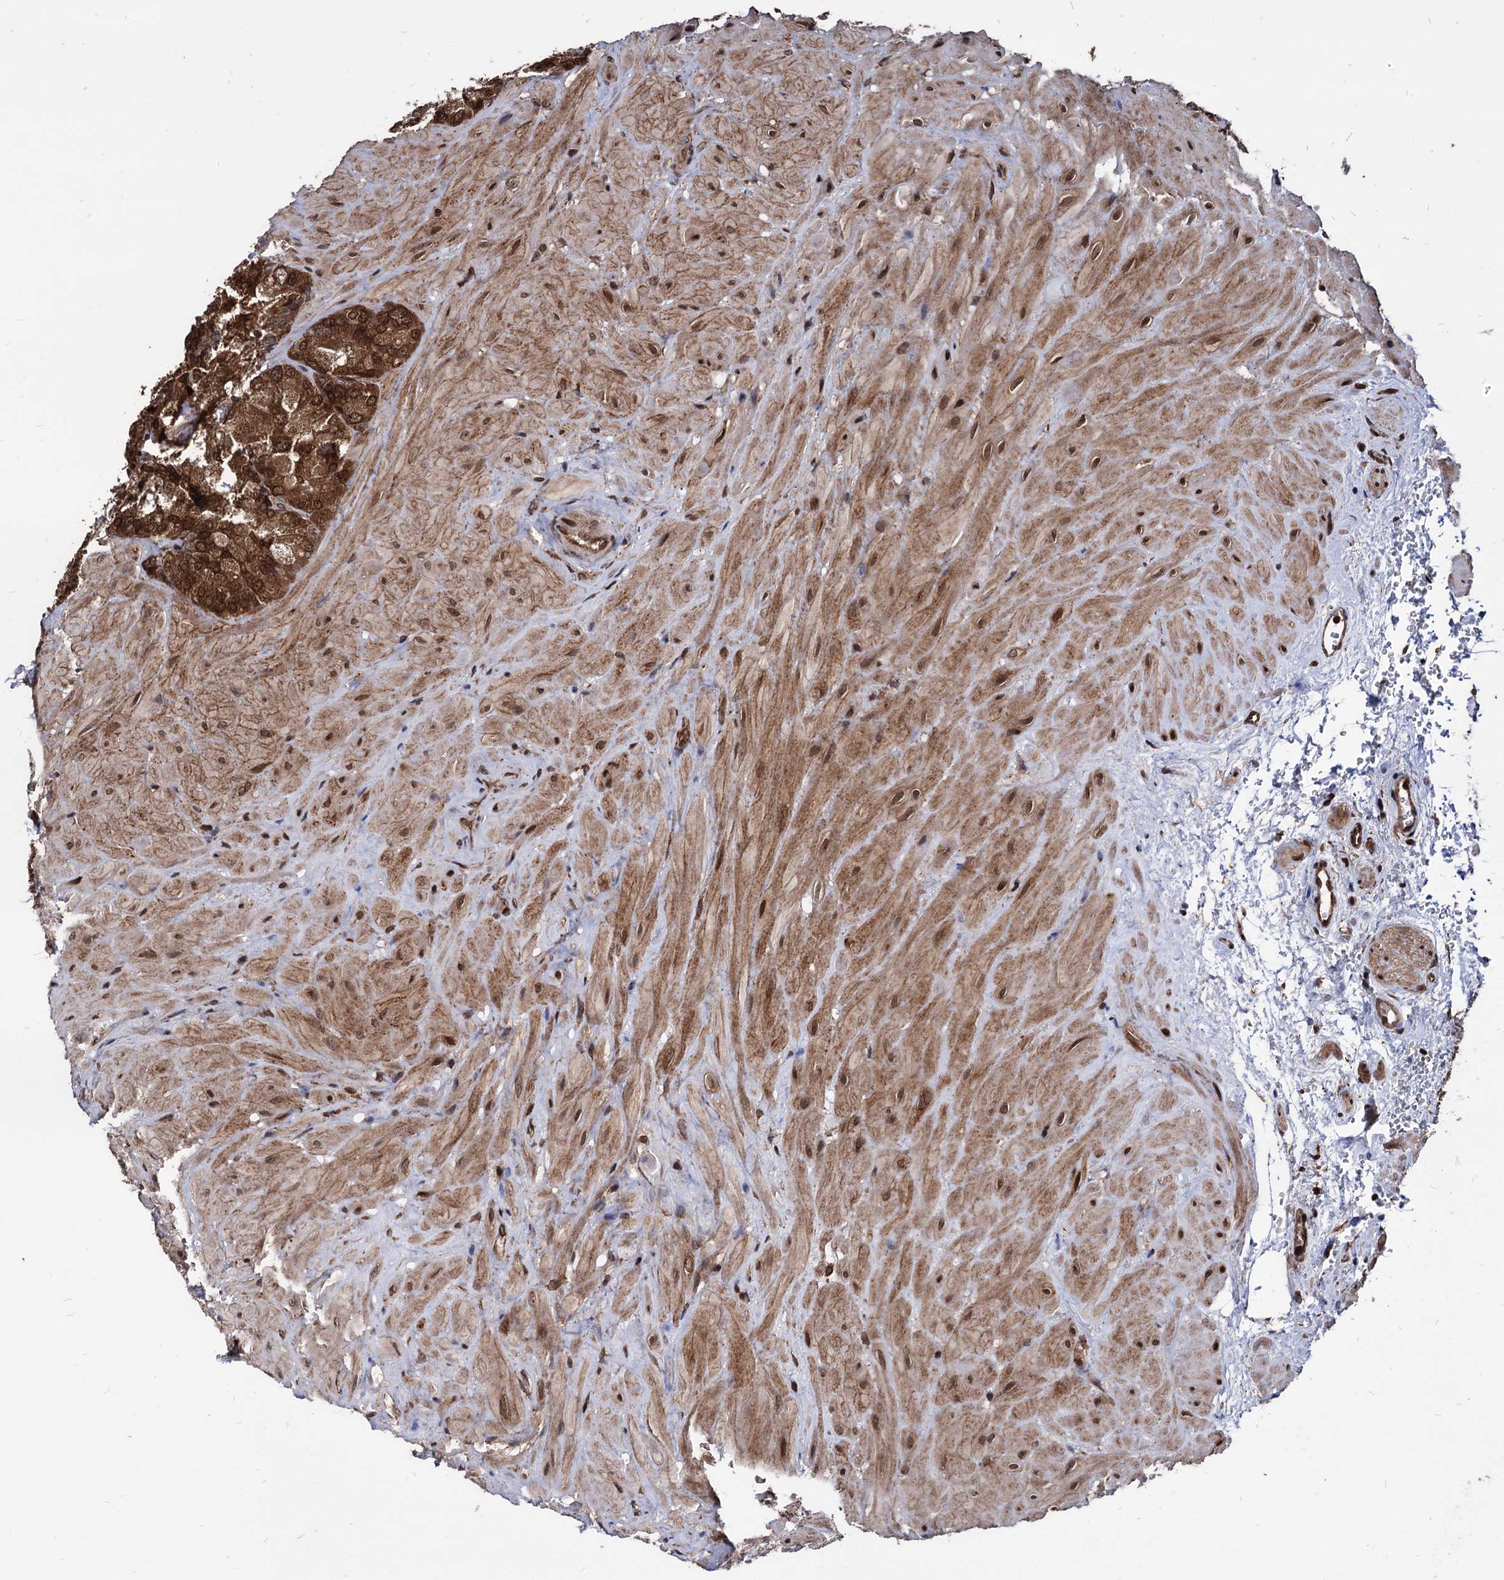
{"staining": {"intensity": "strong", "quantity": ">75%", "location": "cytoplasmic/membranous,nuclear"}, "tissue": "seminal vesicle", "cell_type": "Glandular cells", "image_type": "normal", "snomed": [{"axis": "morphology", "description": "Normal tissue, NOS"}, {"axis": "topography", "description": "Seminal veicle"}], "caption": "IHC histopathology image of unremarkable seminal vesicle: seminal vesicle stained using IHC shows high levels of strong protein expression localized specifically in the cytoplasmic/membranous,nuclear of glandular cells, appearing as a cytoplasmic/membranous,nuclear brown color.", "gene": "ANKRD12", "patient": {"sex": "male", "age": 62}}